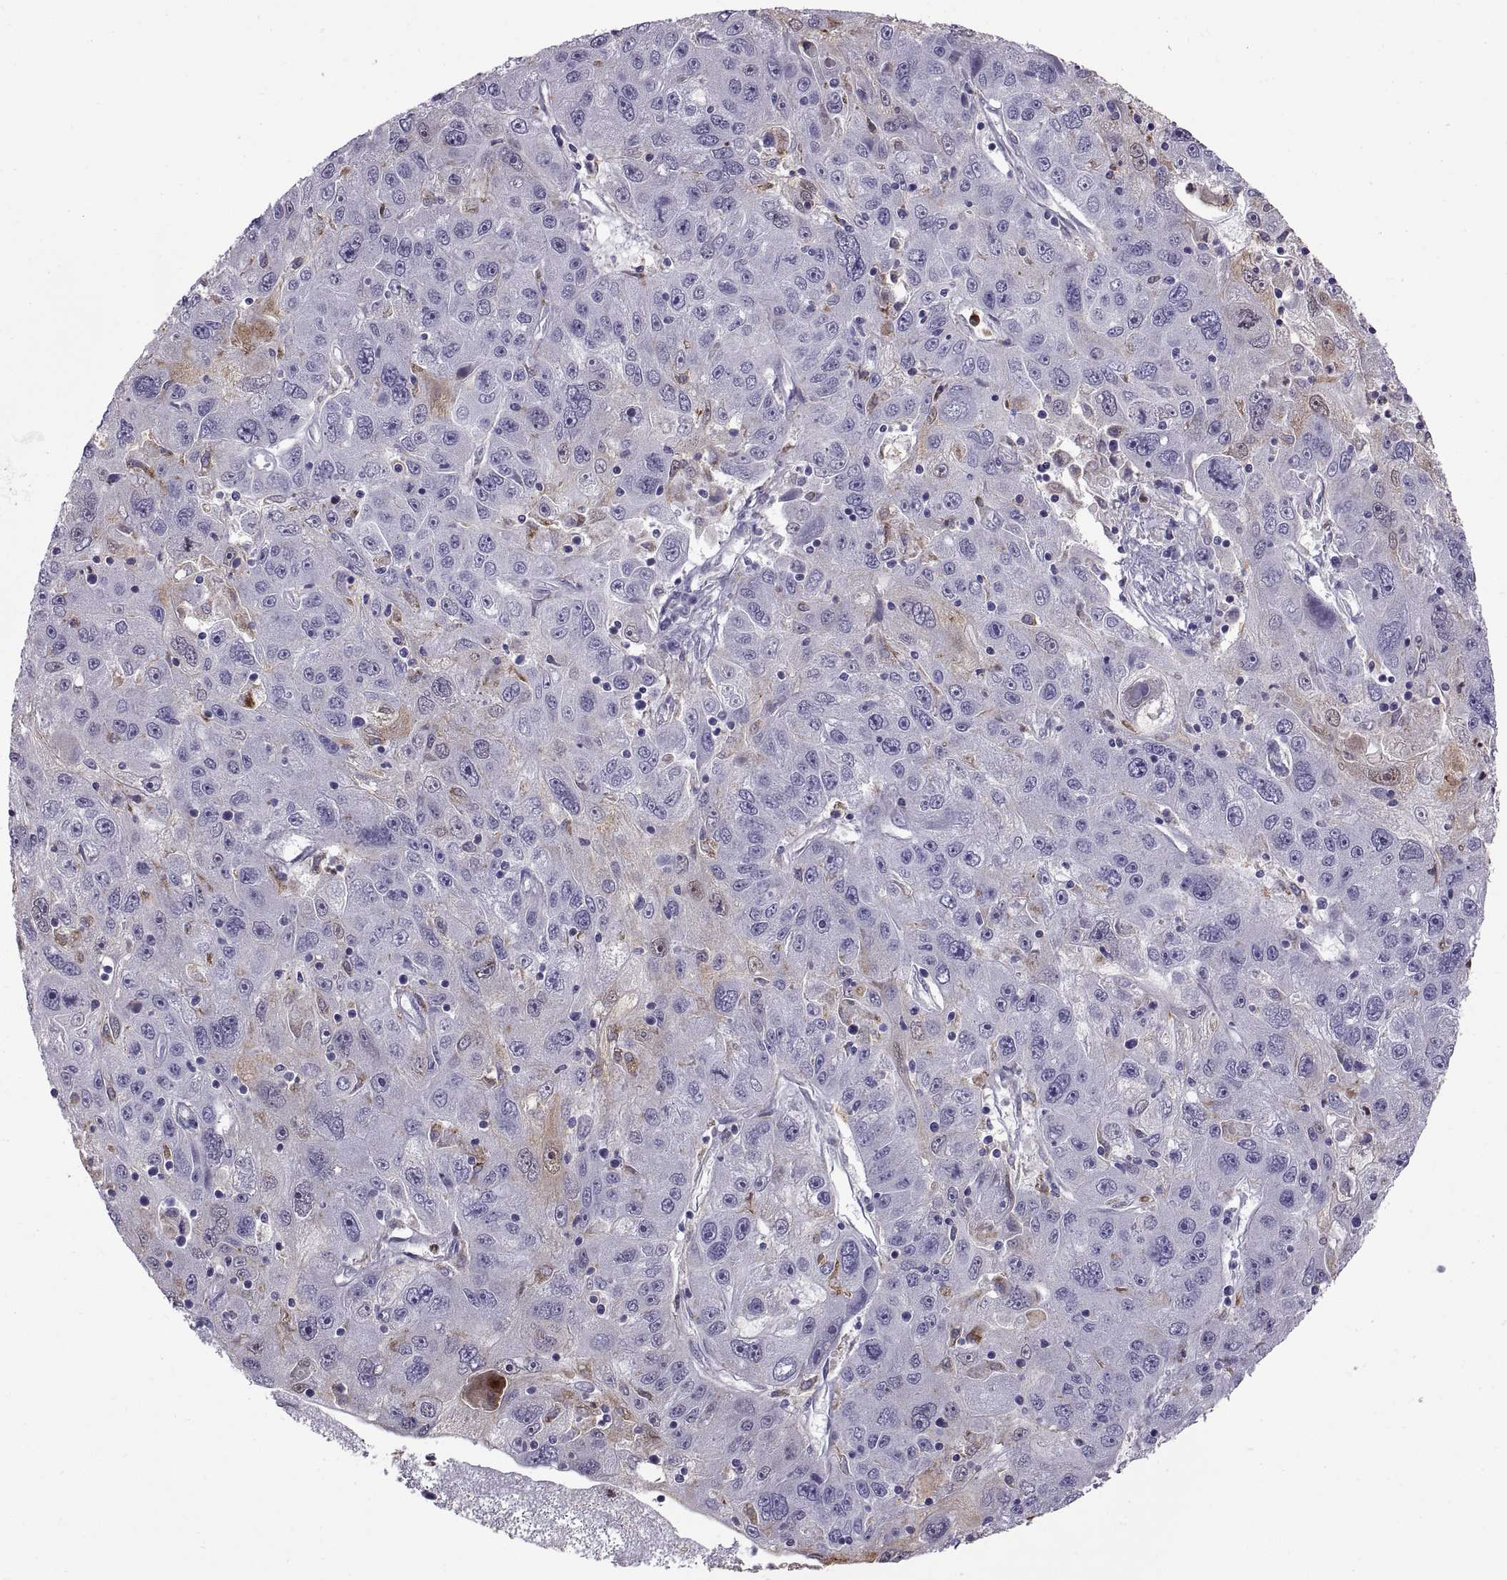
{"staining": {"intensity": "moderate", "quantity": "<25%", "location": "cytoplasmic/membranous"}, "tissue": "stomach cancer", "cell_type": "Tumor cells", "image_type": "cancer", "snomed": [{"axis": "morphology", "description": "Adenocarcinoma, NOS"}, {"axis": "topography", "description": "Stomach"}], "caption": "DAB immunohistochemical staining of stomach adenocarcinoma shows moderate cytoplasmic/membranous protein expression in approximately <25% of tumor cells.", "gene": "EMILIN2", "patient": {"sex": "male", "age": 56}}